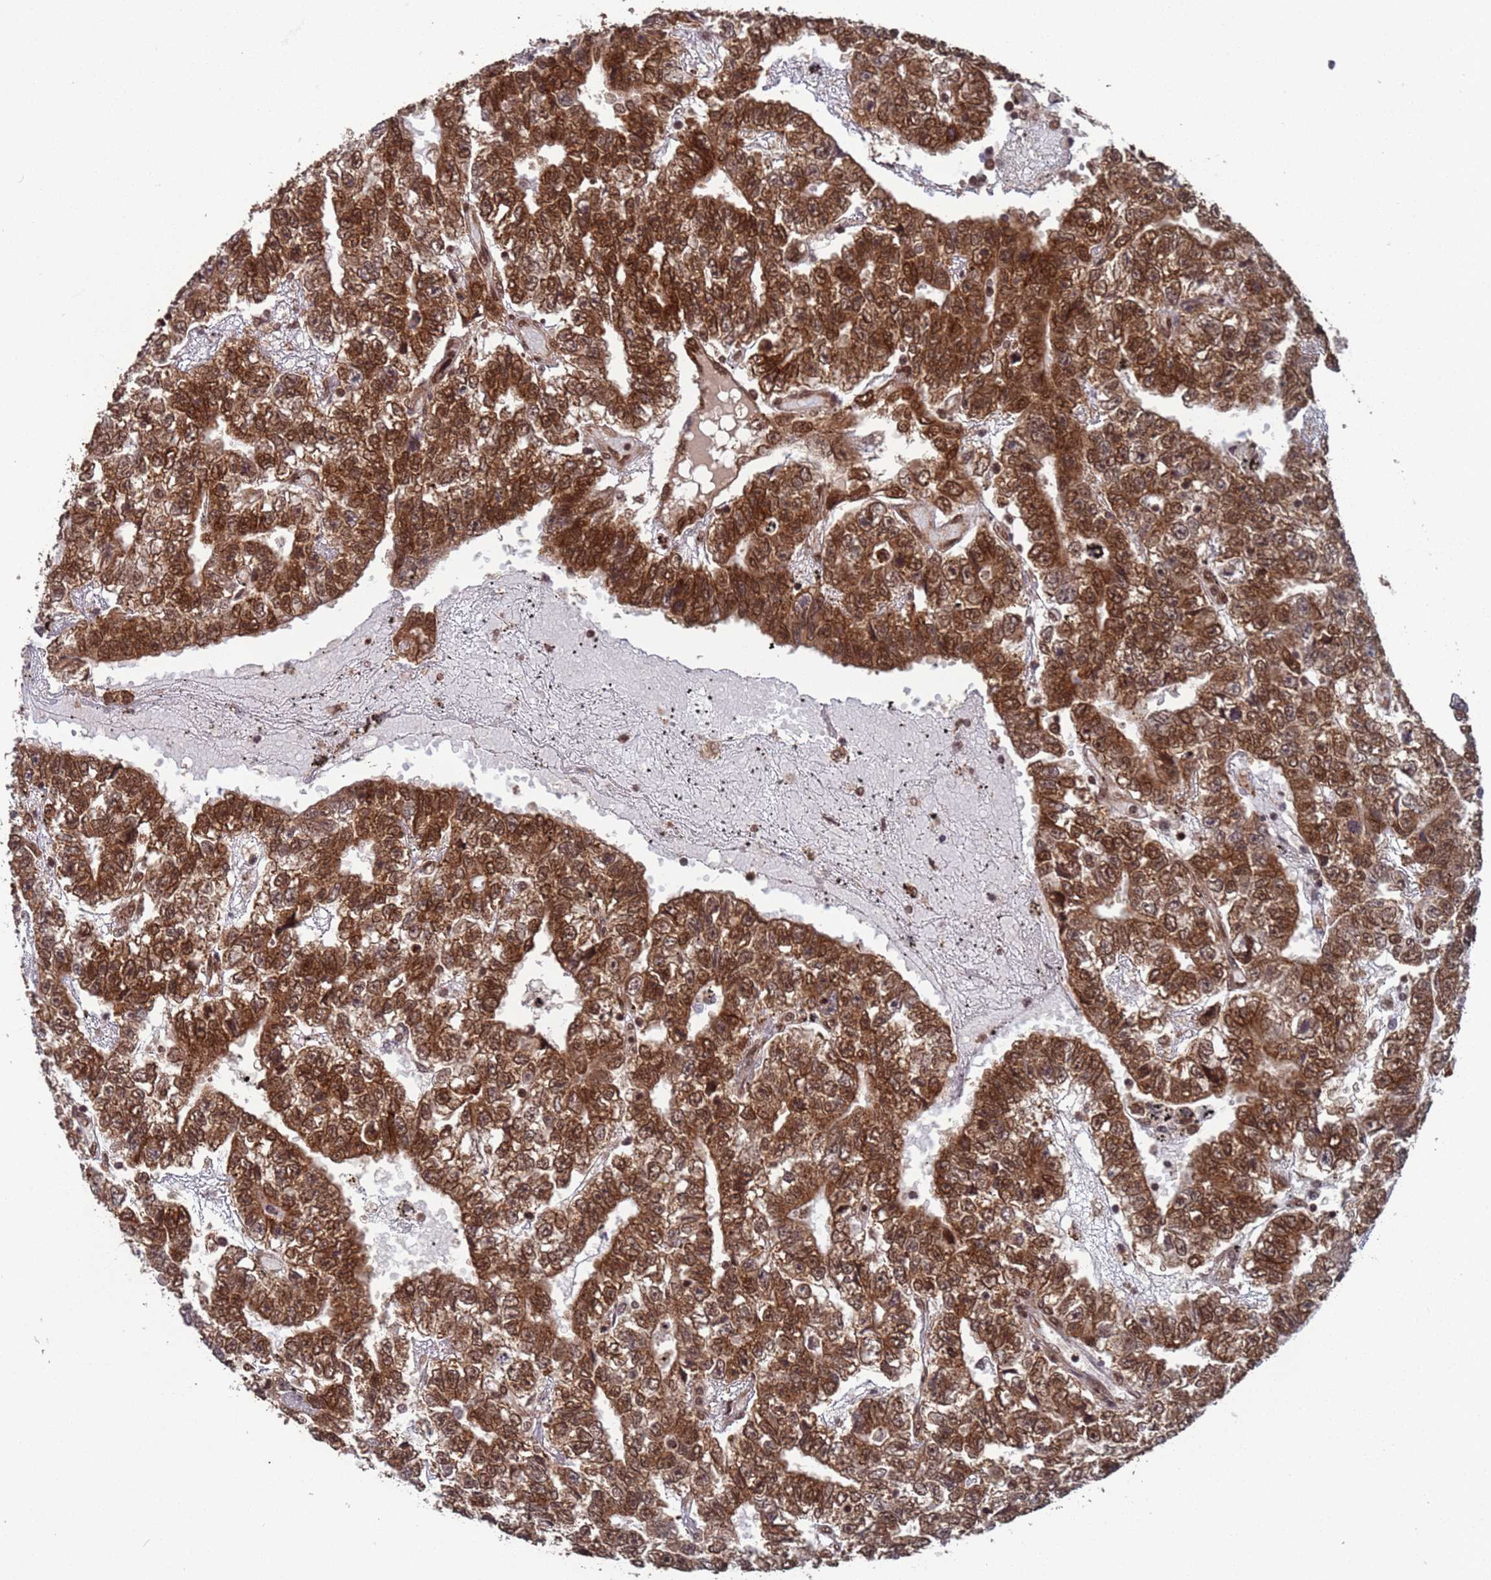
{"staining": {"intensity": "moderate", "quantity": ">75%", "location": "cytoplasmic/membranous,nuclear"}, "tissue": "testis cancer", "cell_type": "Tumor cells", "image_type": "cancer", "snomed": [{"axis": "morphology", "description": "Carcinoma, Embryonal, NOS"}, {"axis": "topography", "description": "Testis"}], "caption": "High-power microscopy captured an immunohistochemistry histopathology image of testis embryonal carcinoma, revealing moderate cytoplasmic/membranous and nuclear positivity in about >75% of tumor cells.", "gene": "FUBP3", "patient": {"sex": "male", "age": 25}}